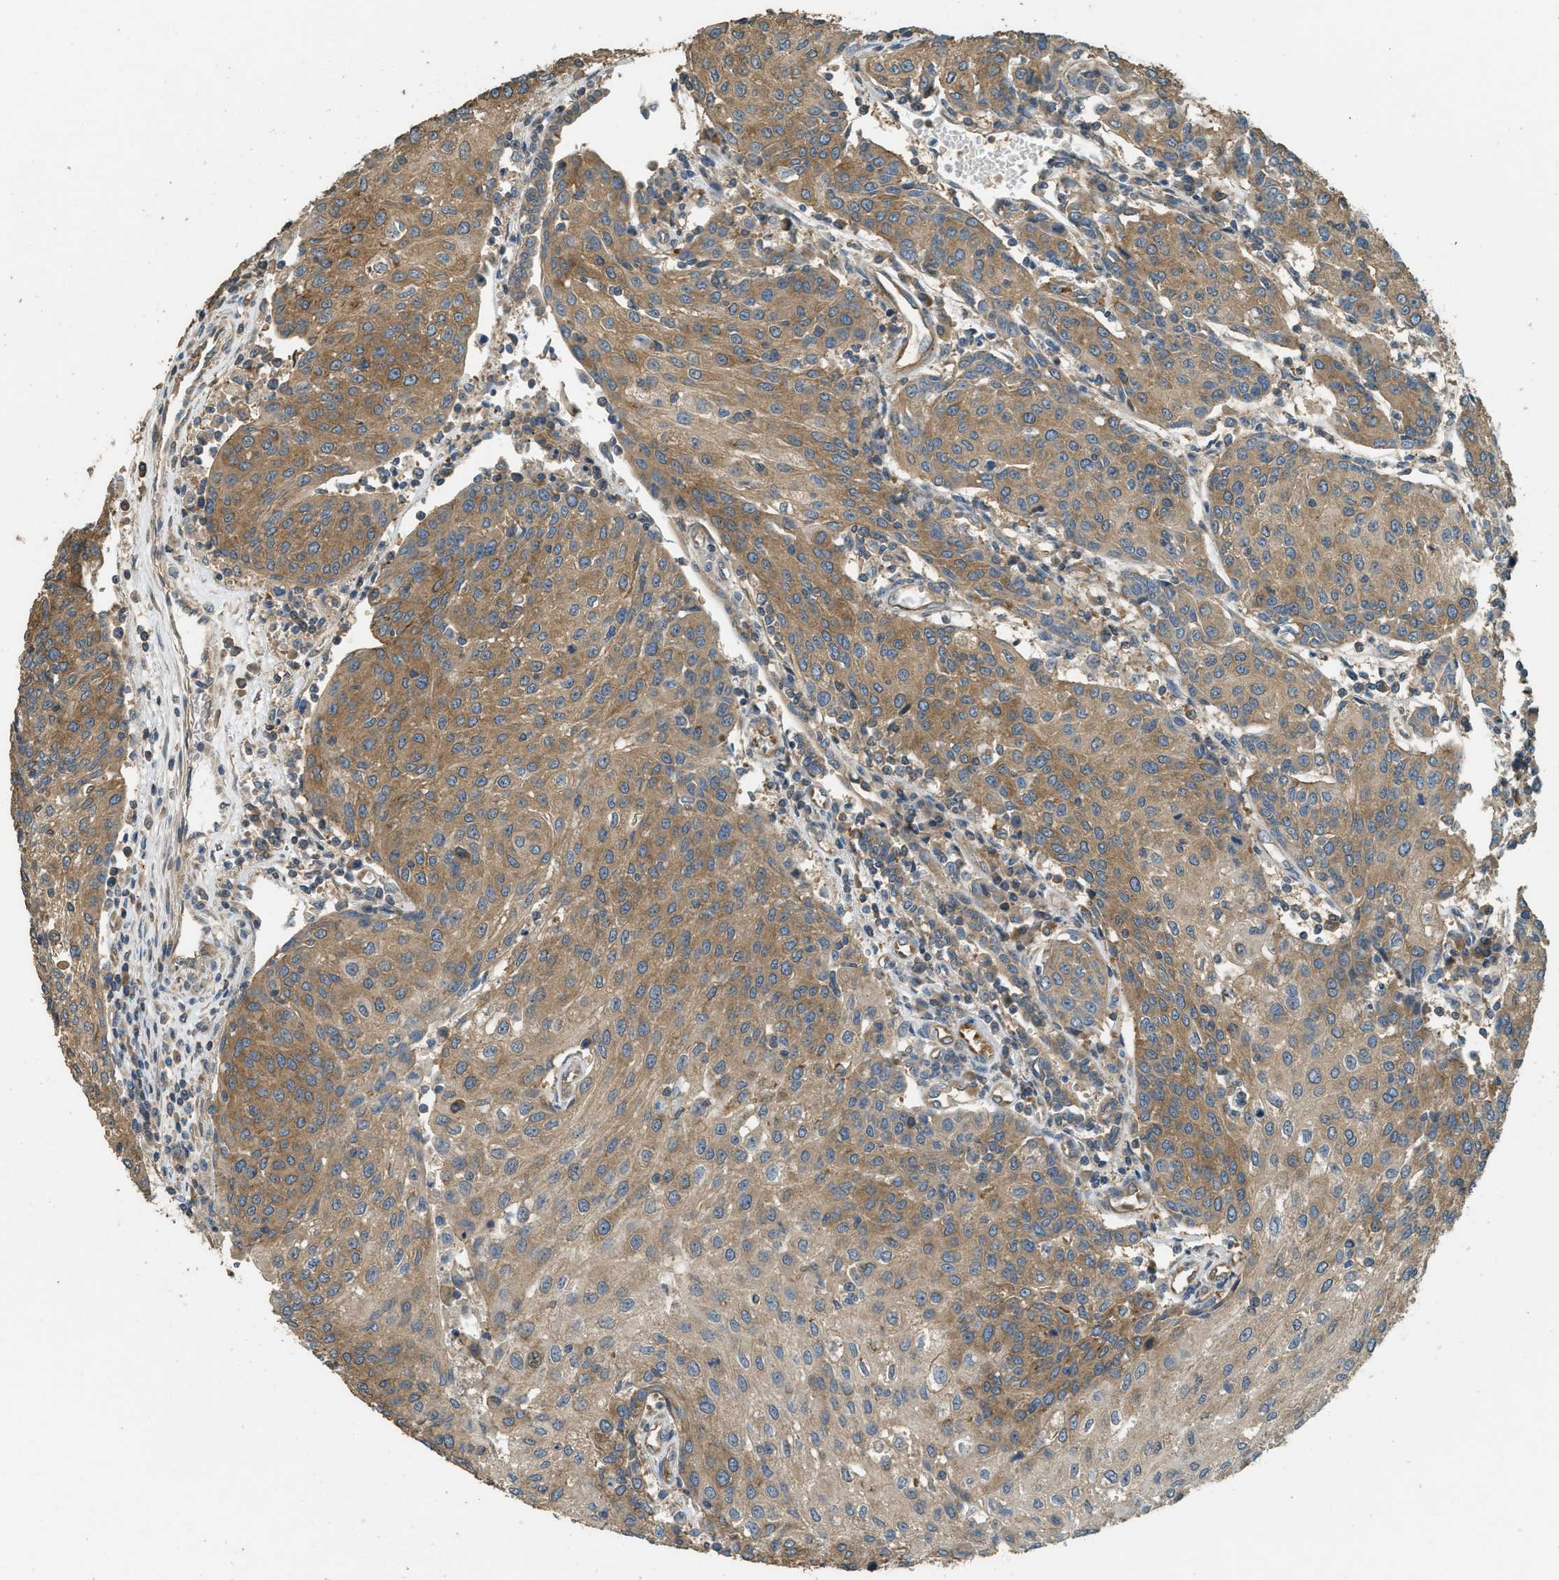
{"staining": {"intensity": "moderate", "quantity": ">75%", "location": "cytoplasmic/membranous"}, "tissue": "urothelial cancer", "cell_type": "Tumor cells", "image_type": "cancer", "snomed": [{"axis": "morphology", "description": "Urothelial carcinoma, High grade"}, {"axis": "topography", "description": "Urinary bladder"}], "caption": "Moderate cytoplasmic/membranous positivity is appreciated in about >75% of tumor cells in high-grade urothelial carcinoma.", "gene": "MARS1", "patient": {"sex": "female", "age": 85}}